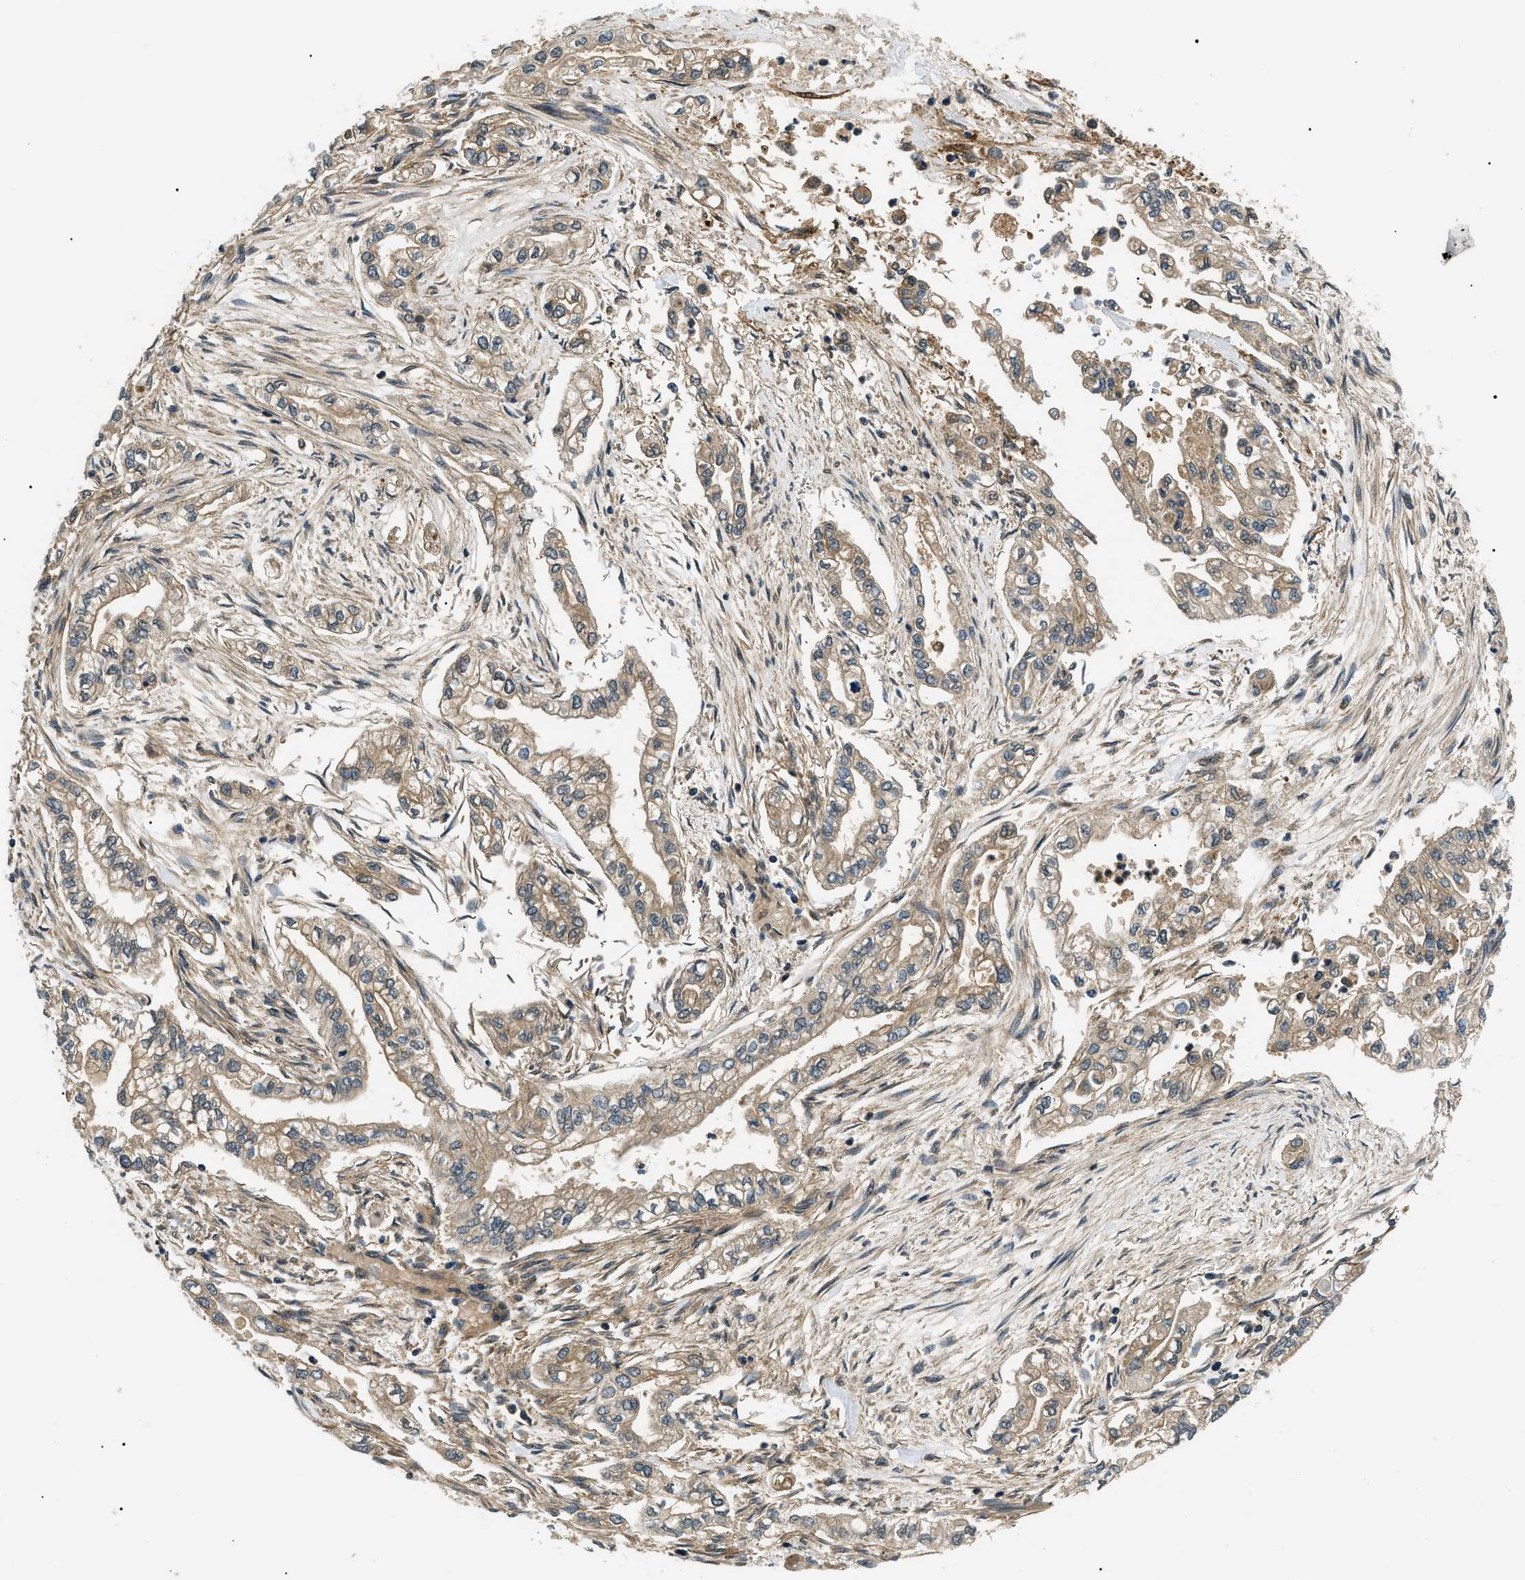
{"staining": {"intensity": "weak", "quantity": ">75%", "location": "cytoplasmic/membranous"}, "tissue": "pancreatic cancer", "cell_type": "Tumor cells", "image_type": "cancer", "snomed": [{"axis": "morphology", "description": "Normal tissue, NOS"}, {"axis": "topography", "description": "Pancreas"}], "caption": "A brown stain shows weak cytoplasmic/membranous staining of a protein in pancreatic cancer tumor cells.", "gene": "ATP6AP1", "patient": {"sex": "male", "age": 42}}